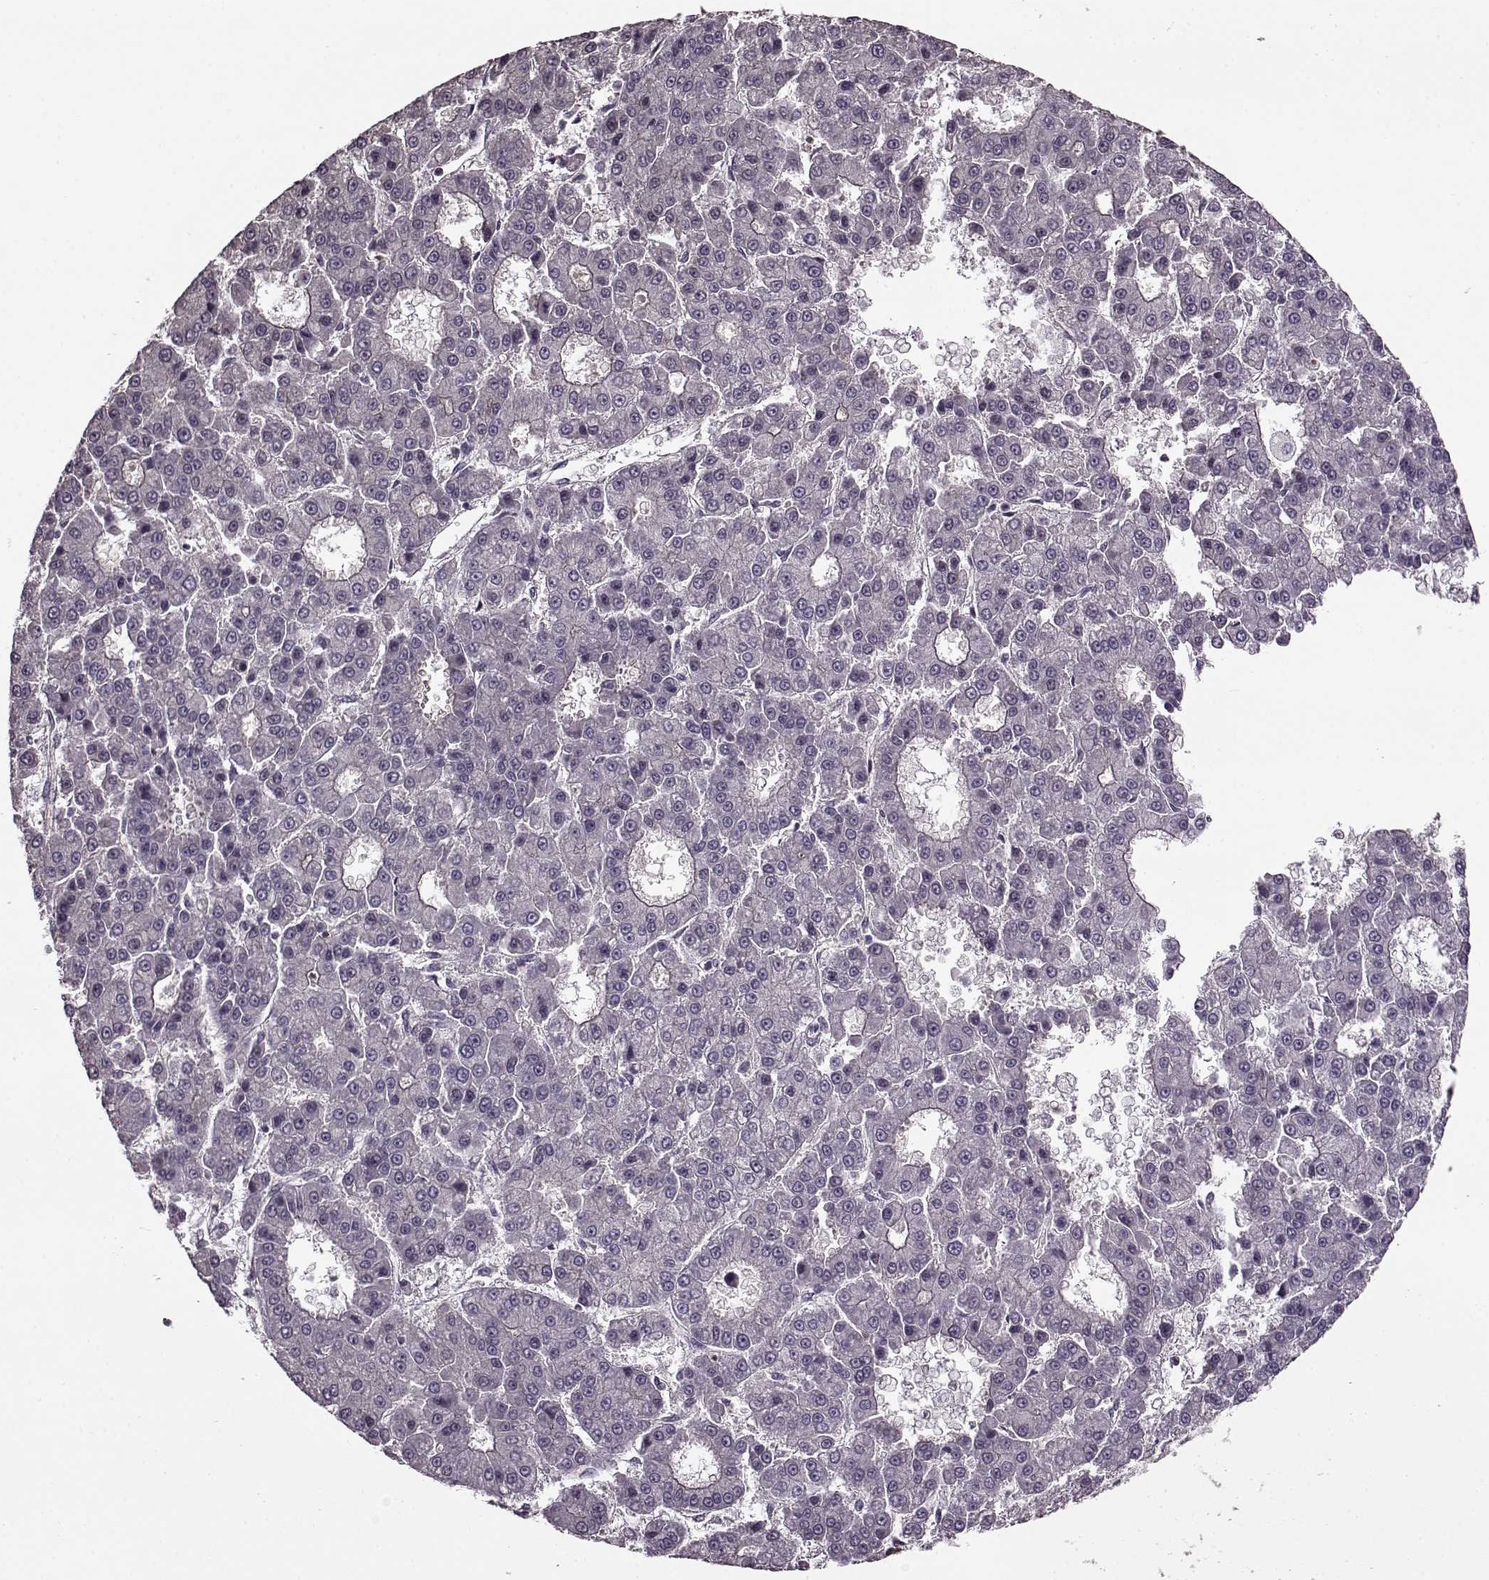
{"staining": {"intensity": "negative", "quantity": "none", "location": "none"}, "tissue": "liver cancer", "cell_type": "Tumor cells", "image_type": "cancer", "snomed": [{"axis": "morphology", "description": "Carcinoma, Hepatocellular, NOS"}, {"axis": "topography", "description": "Liver"}], "caption": "IHC of human liver cancer (hepatocellular carcinoma) reveals no staining in tumor cells.", "gene": "FTO", "patient": {"sex": "male", "age": 70}}